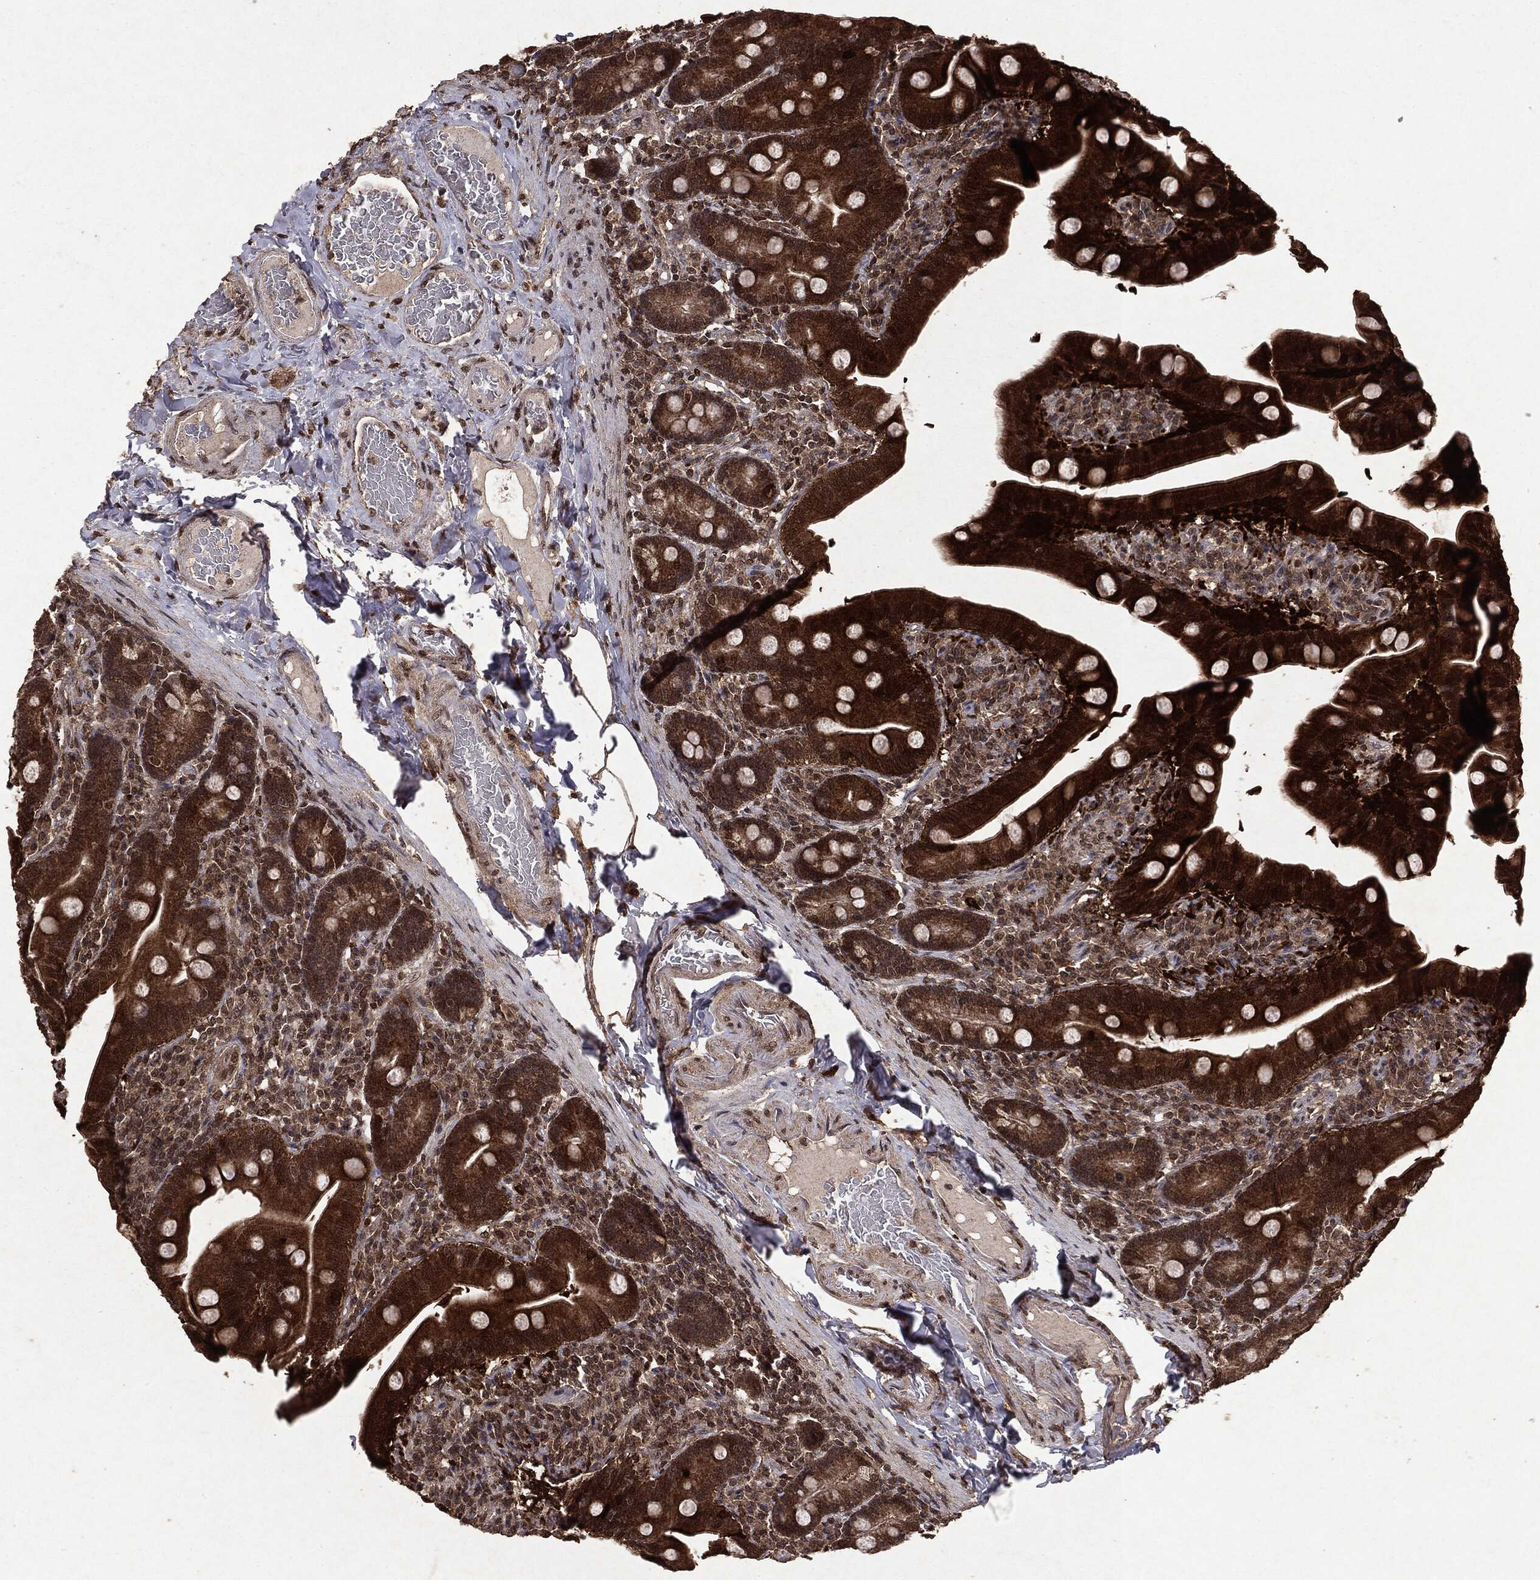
{"staining": {"intensity": "strong", "quantity": ">75%", "location": "cytoplasmic/membranous"}, "tissue": "small intestine", "cell_type": "Glandular cells", "image_type": "normal", "snomed": [{"axis": "morphology", "description": "Normal tissue, NOS"}, {"axis": "topography", "description": "Small intestine"}], "caption": "Immunohistochemical staining of unremarkable small intestine displays high levels of strong cytoplasmic/membranous expression in approximately >75% of glandular cells.", "gene": "PEBP1", "patient": {"sex": "male", "age": 66}}